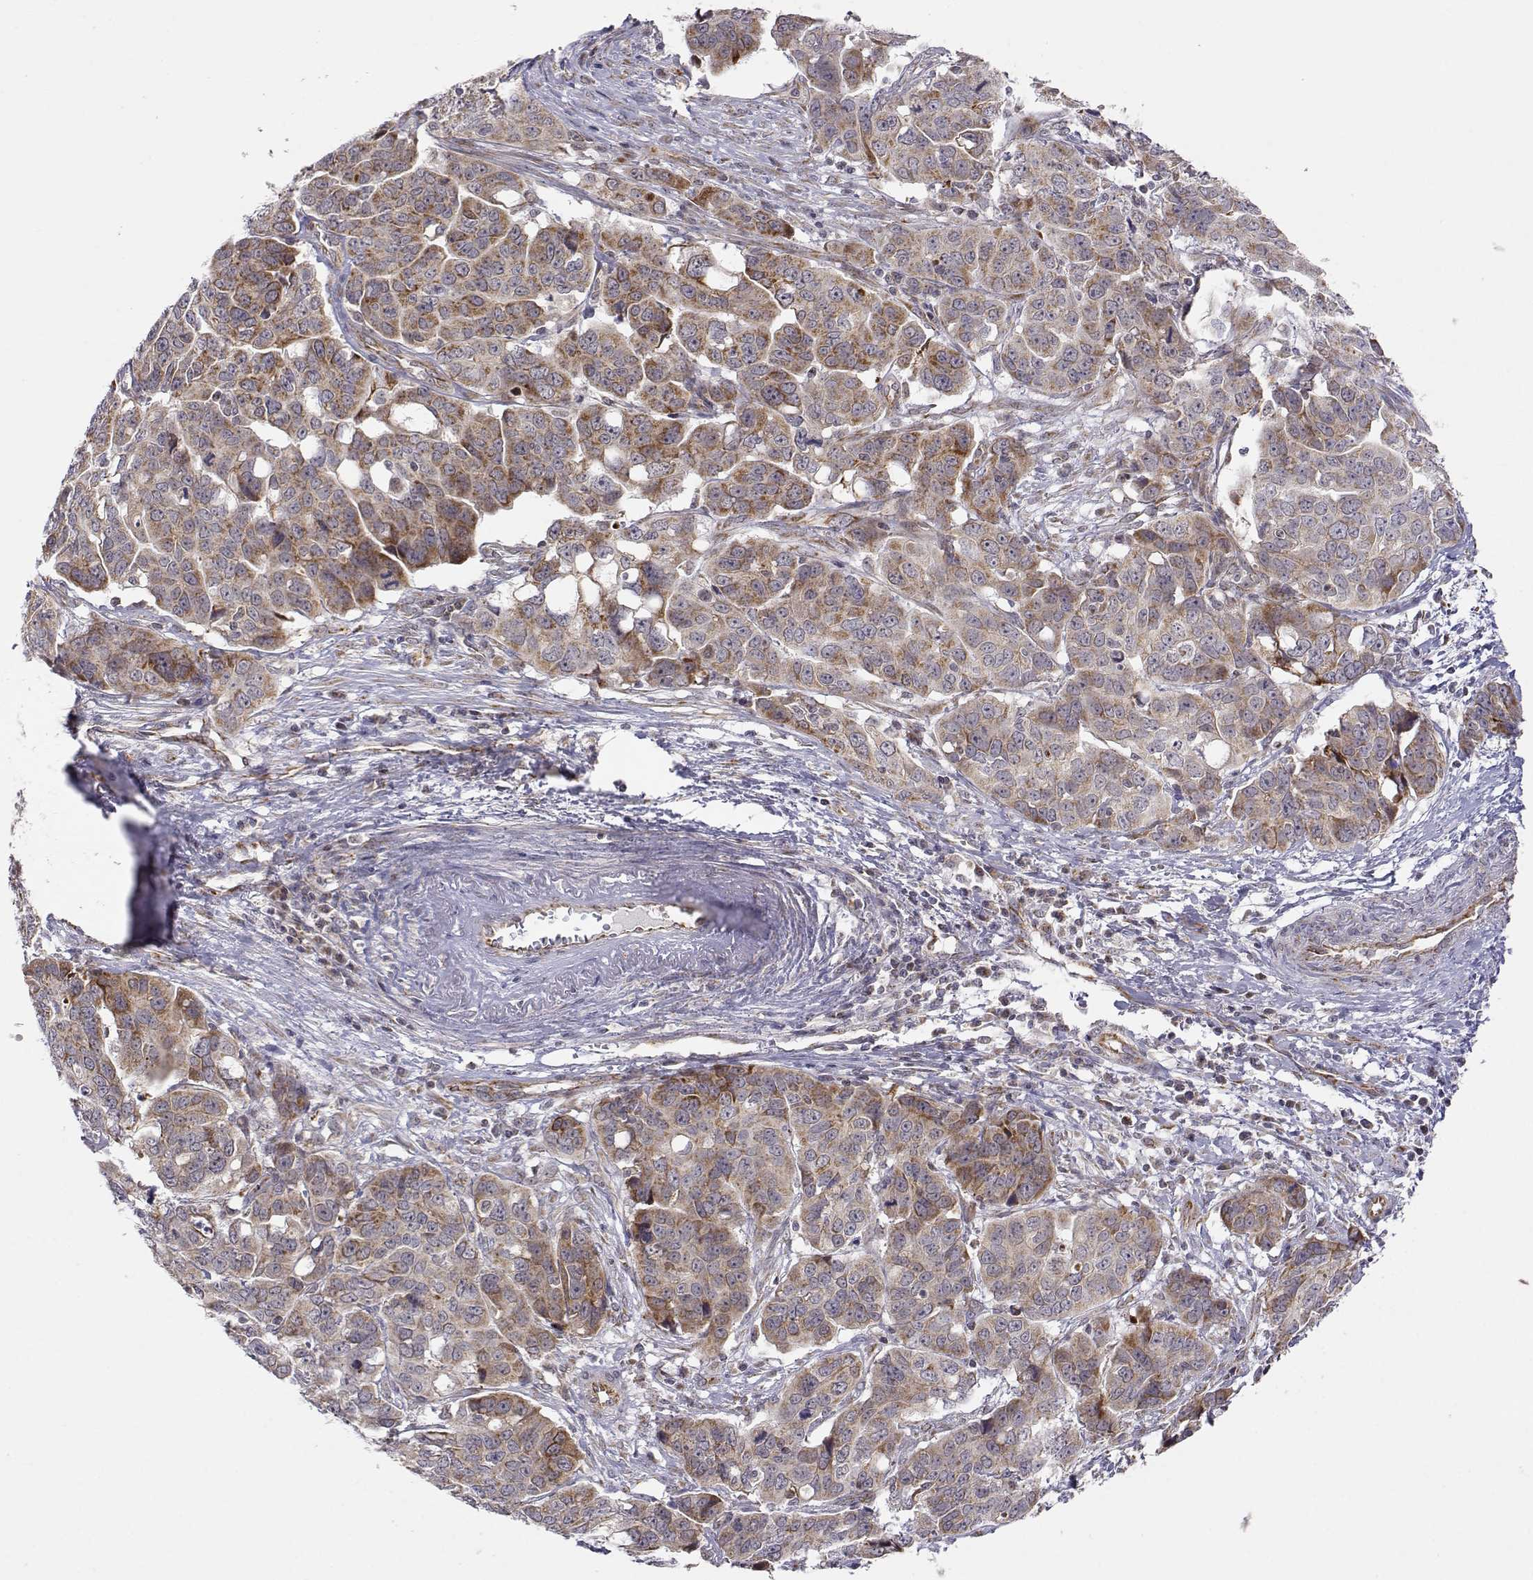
{"staining": {"intensity": "moderate", "quantity": "25%-75%", "location": "cytoplasmic/membranous"}, "tissue": "ovarian cancer", "cell_type": "Tumor cells", "image_type": "cancer", "snomed": [{"axis": "morphology", "description": "Carcinoma, endometroid"}, {"axis": "topography", "description": "Ovary"}], "caption": "This histopathology image displays endometroid carcinoma (ovarian) stained with immunohistochemistry to label a protein in brown. The cytoplasmic/membranous of tumor cells show moderate positivity for the protein. Nuclei are counter-stained blue.", "gene": "EXOG", "patient": {"sex": "female", "age": 78}}